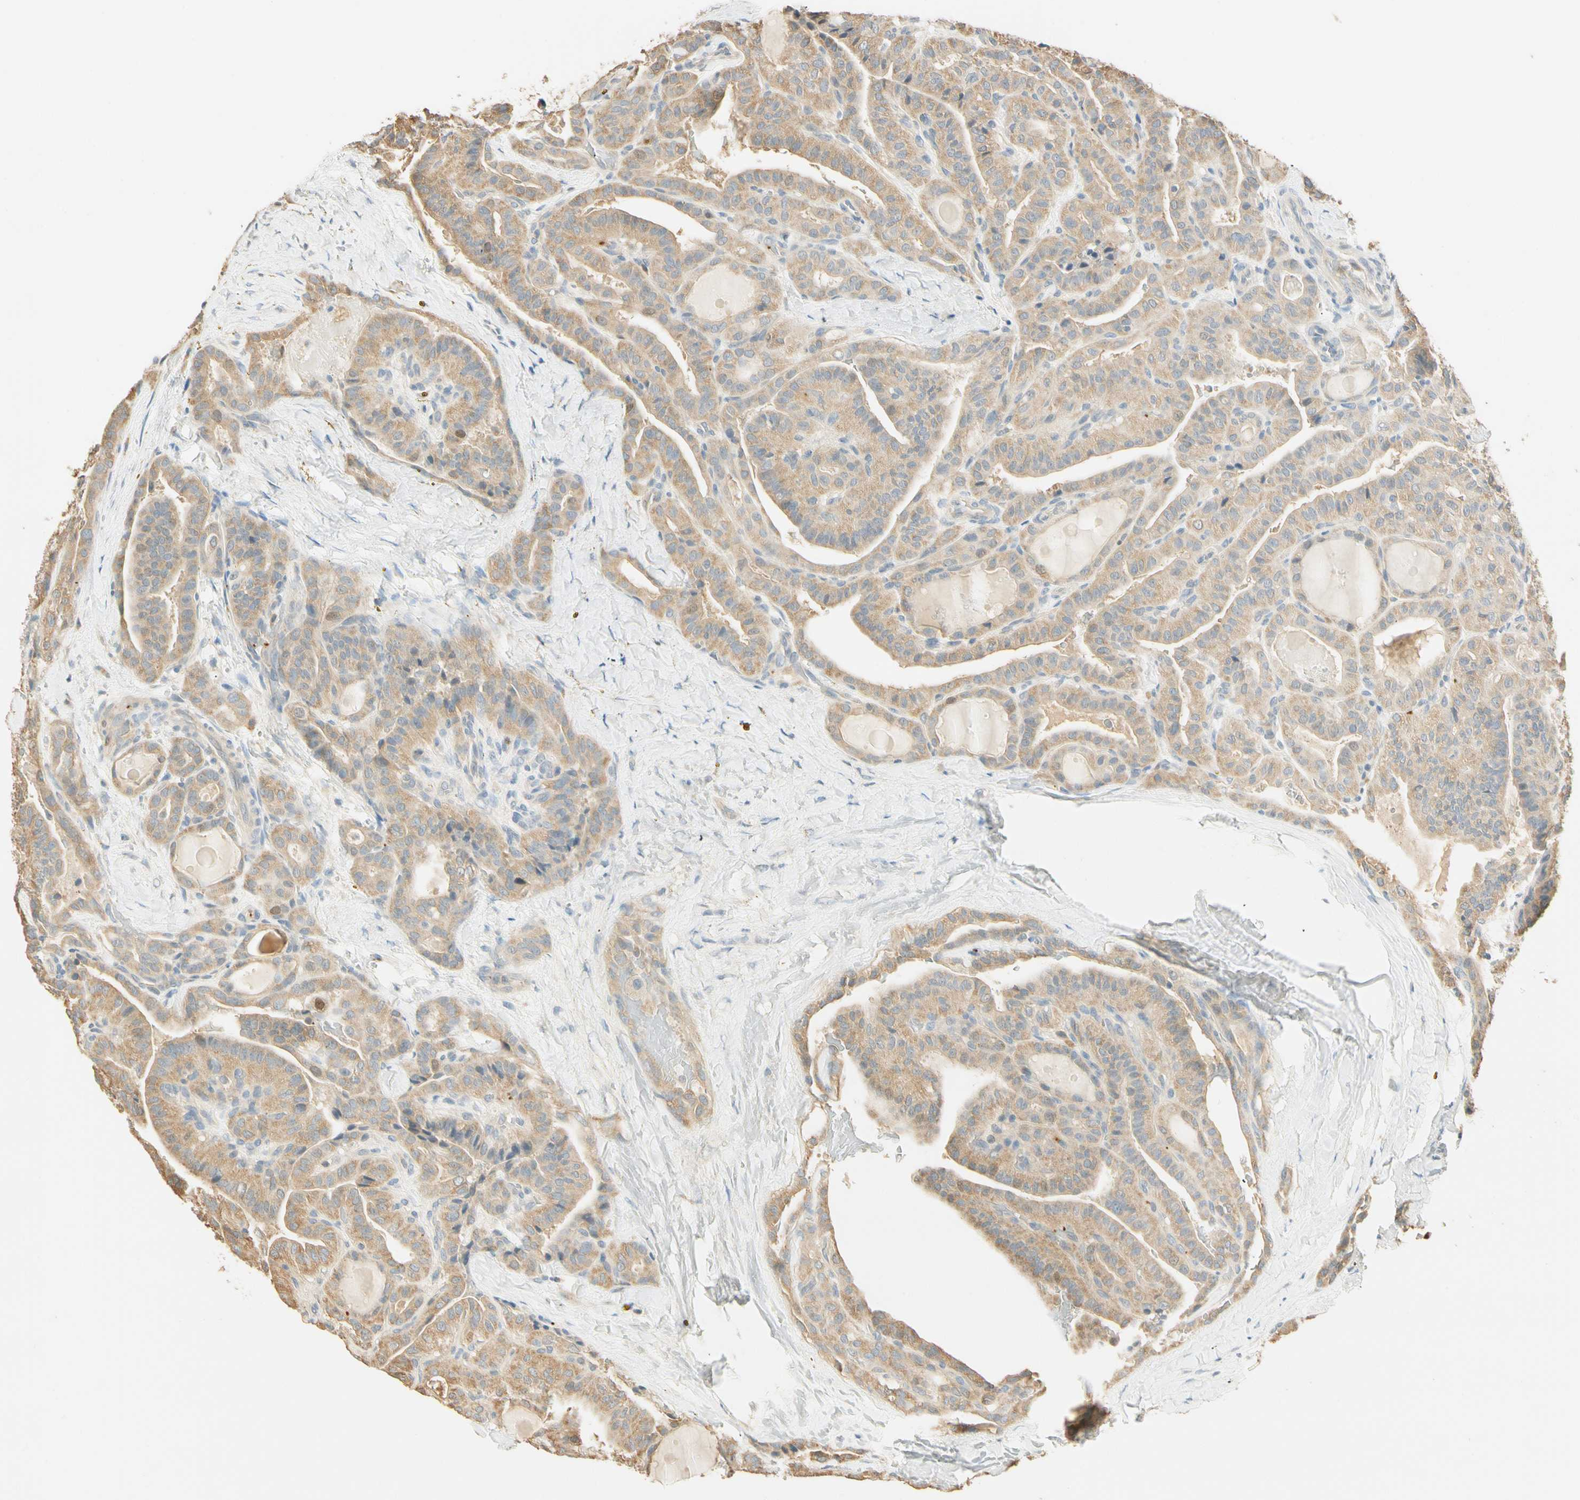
{"staining": {"intensity": "moderate", "quantity": ">75%", "location": "cytoplasmic/membranous"}, "tissue": "thyroid cancer", "cell_type": "Tumor cells", "image_type": "cancer", "snomed": [{"axis": "morphology", "description": "Papillary adenocarcinoma, NOS"}, {"axis": "topography", "description": "Thyroid gland"}], "caption": "Immunohistochemical staining of human thyroid cancer (papillary adenocarcinoma) demonstrates medium levels of moderate cytoplasmic/membranous protein expression in about >75% of tumor cells.", "gene": "RAD18", "patient": {"sex": "male", "age": 77}}